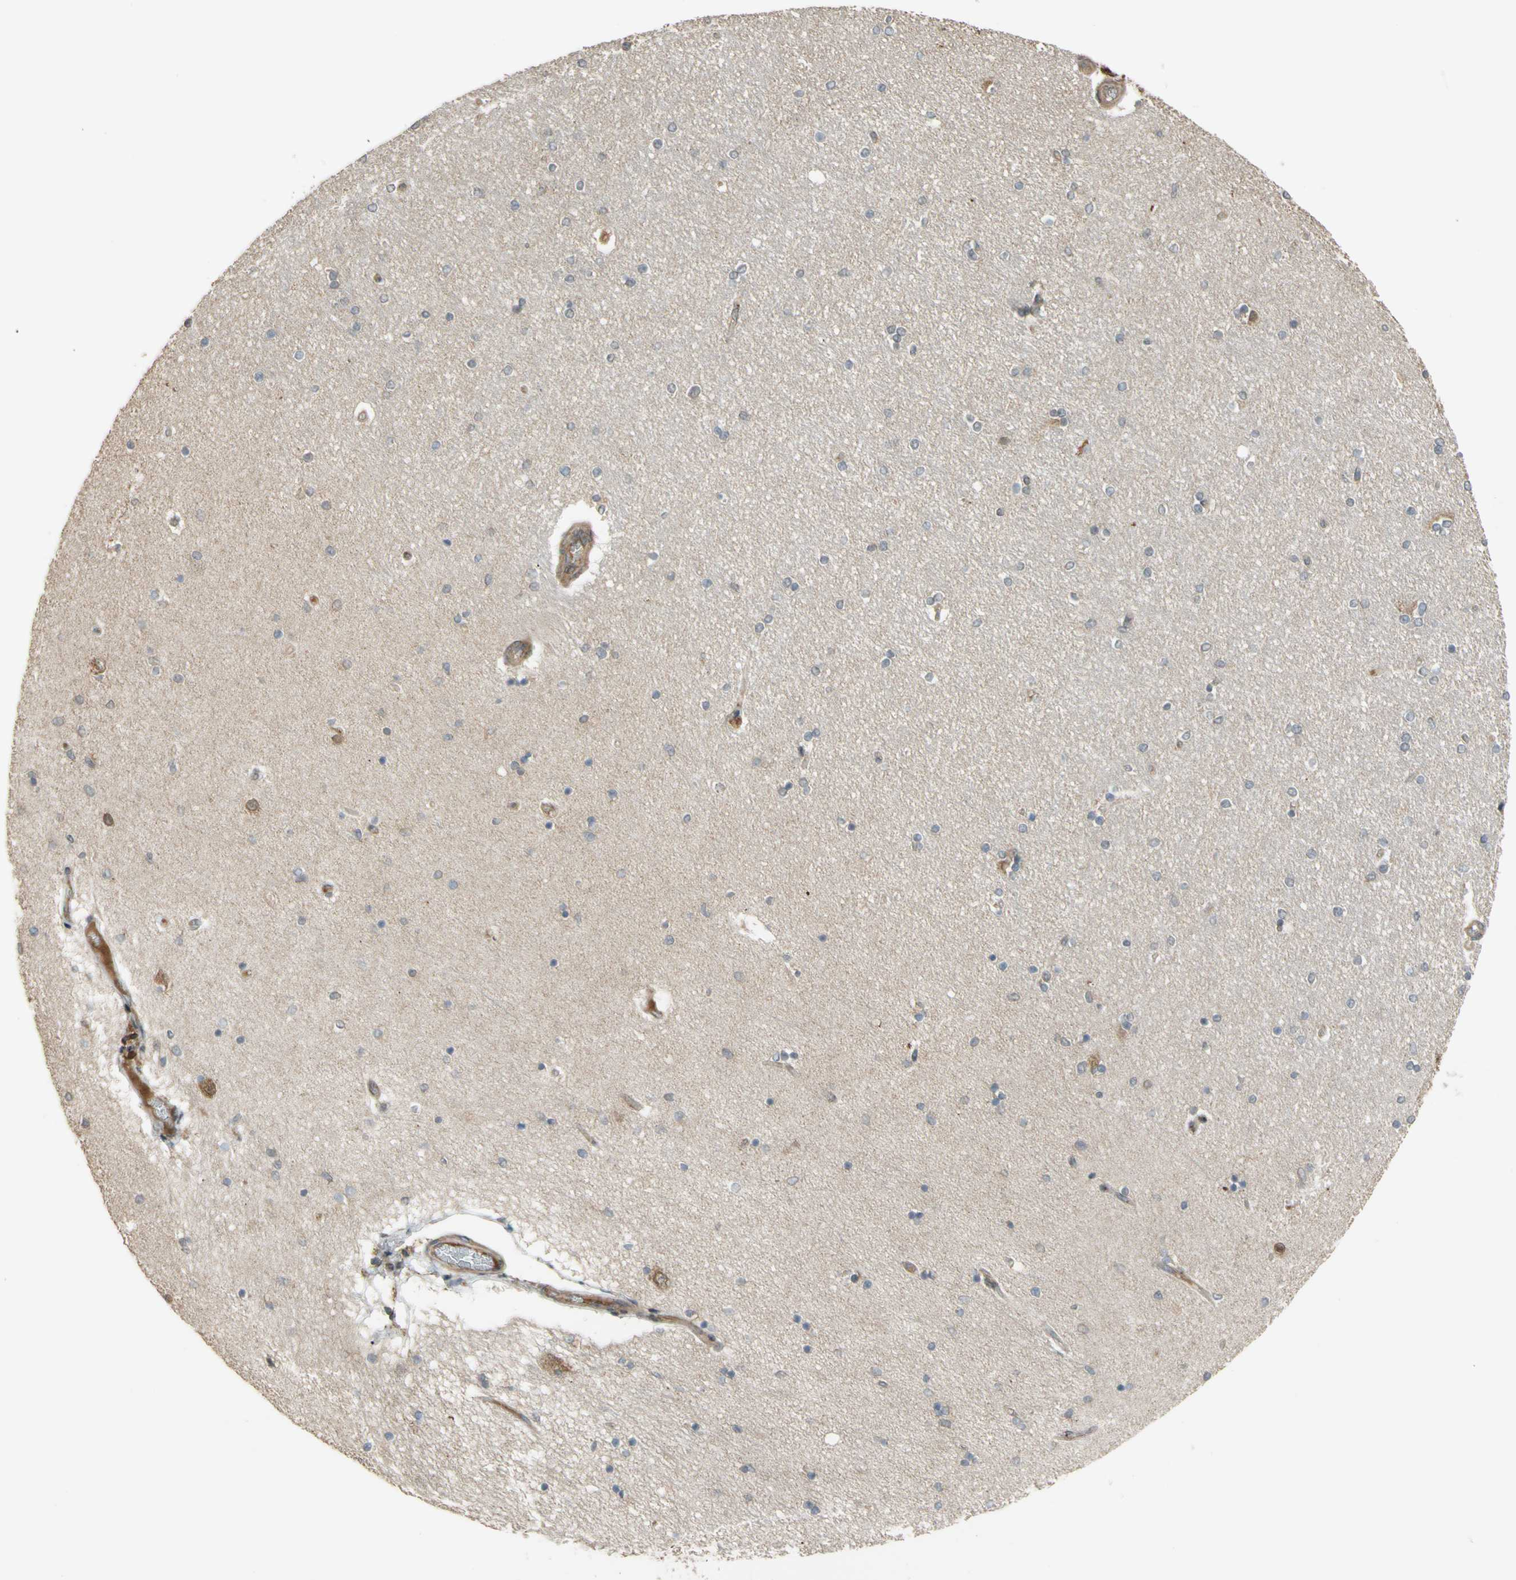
{"staining": {"intensity": "weak", "quantity": "25%-75%", "location": "cytoplasmic/membranous"}, "tissue": "hippocampus", "cell_type": "Glial cells", "image_type": "normal", "snomed": [{"axis": "morphology", "description": "Normal tissue, NOS"}, {"axis": "topography", "description": "Hippocampus"}], "caption": "Immunohistochemical staining of benign hippocampus exhibits low levels of weak cytoplasmic/membranous staining in approximately 25%-75% of glial cells.", "gene": "FLII", "patient": {"sex": "female", "age": 54}}